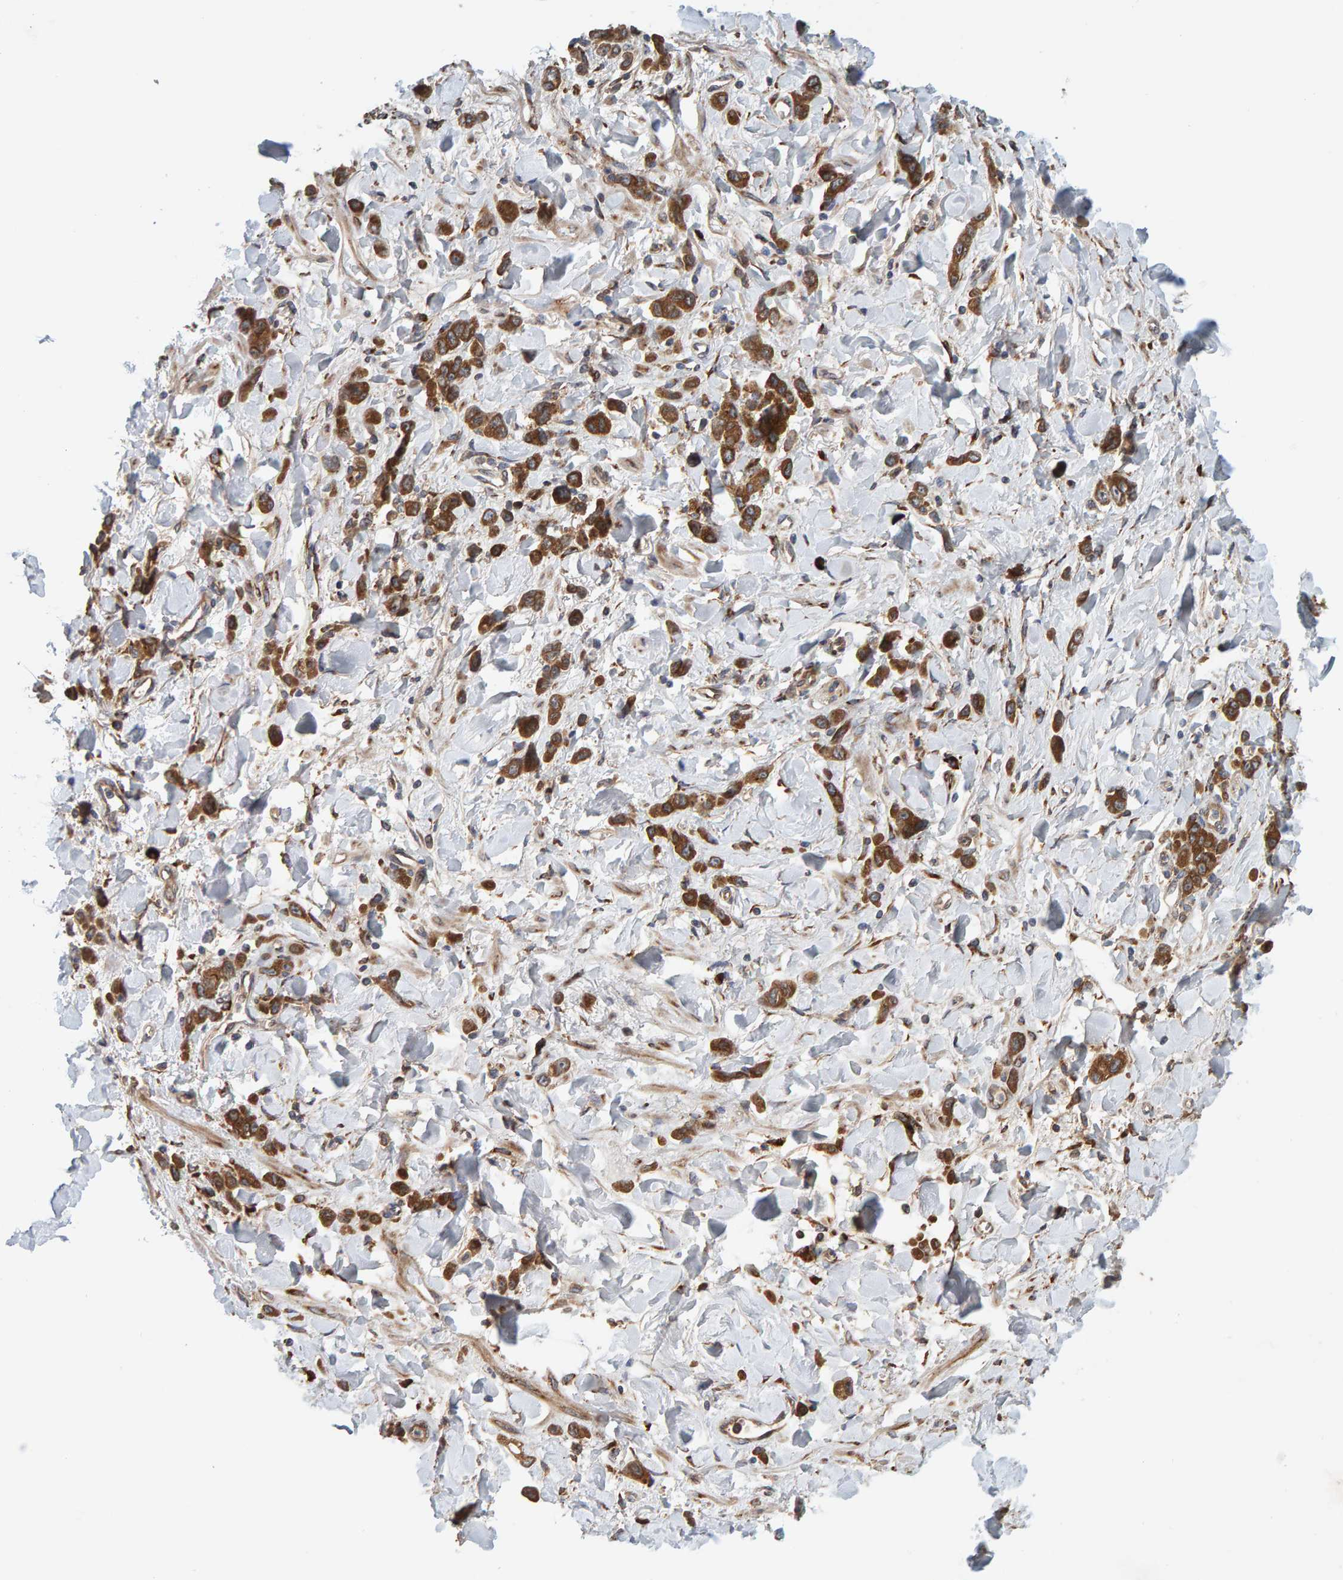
{"staining": {"intensity": "strong", "quantity": ">75%", "location": "cytoplasmic/membranous"}, "tissue": "stomach cancer", "cell_type": "Tumor cells", "image_type": "cancer", "snomed": [{"axis": "morphology", "description": "Normal tissue, NOS"}, {"axis": "morphology", "description": "Adenocarcinoma, NOS"}, {"axis": "topography", "description": "Stomach"}], "caption": "This is a photomicrograph of IHC staining of stomach cancer, which shows strong staining in the cytoplasmic/membranous of tumor cells.", "gene": "BAIAP2", "patient": {"sex": "male", "age": 82}}